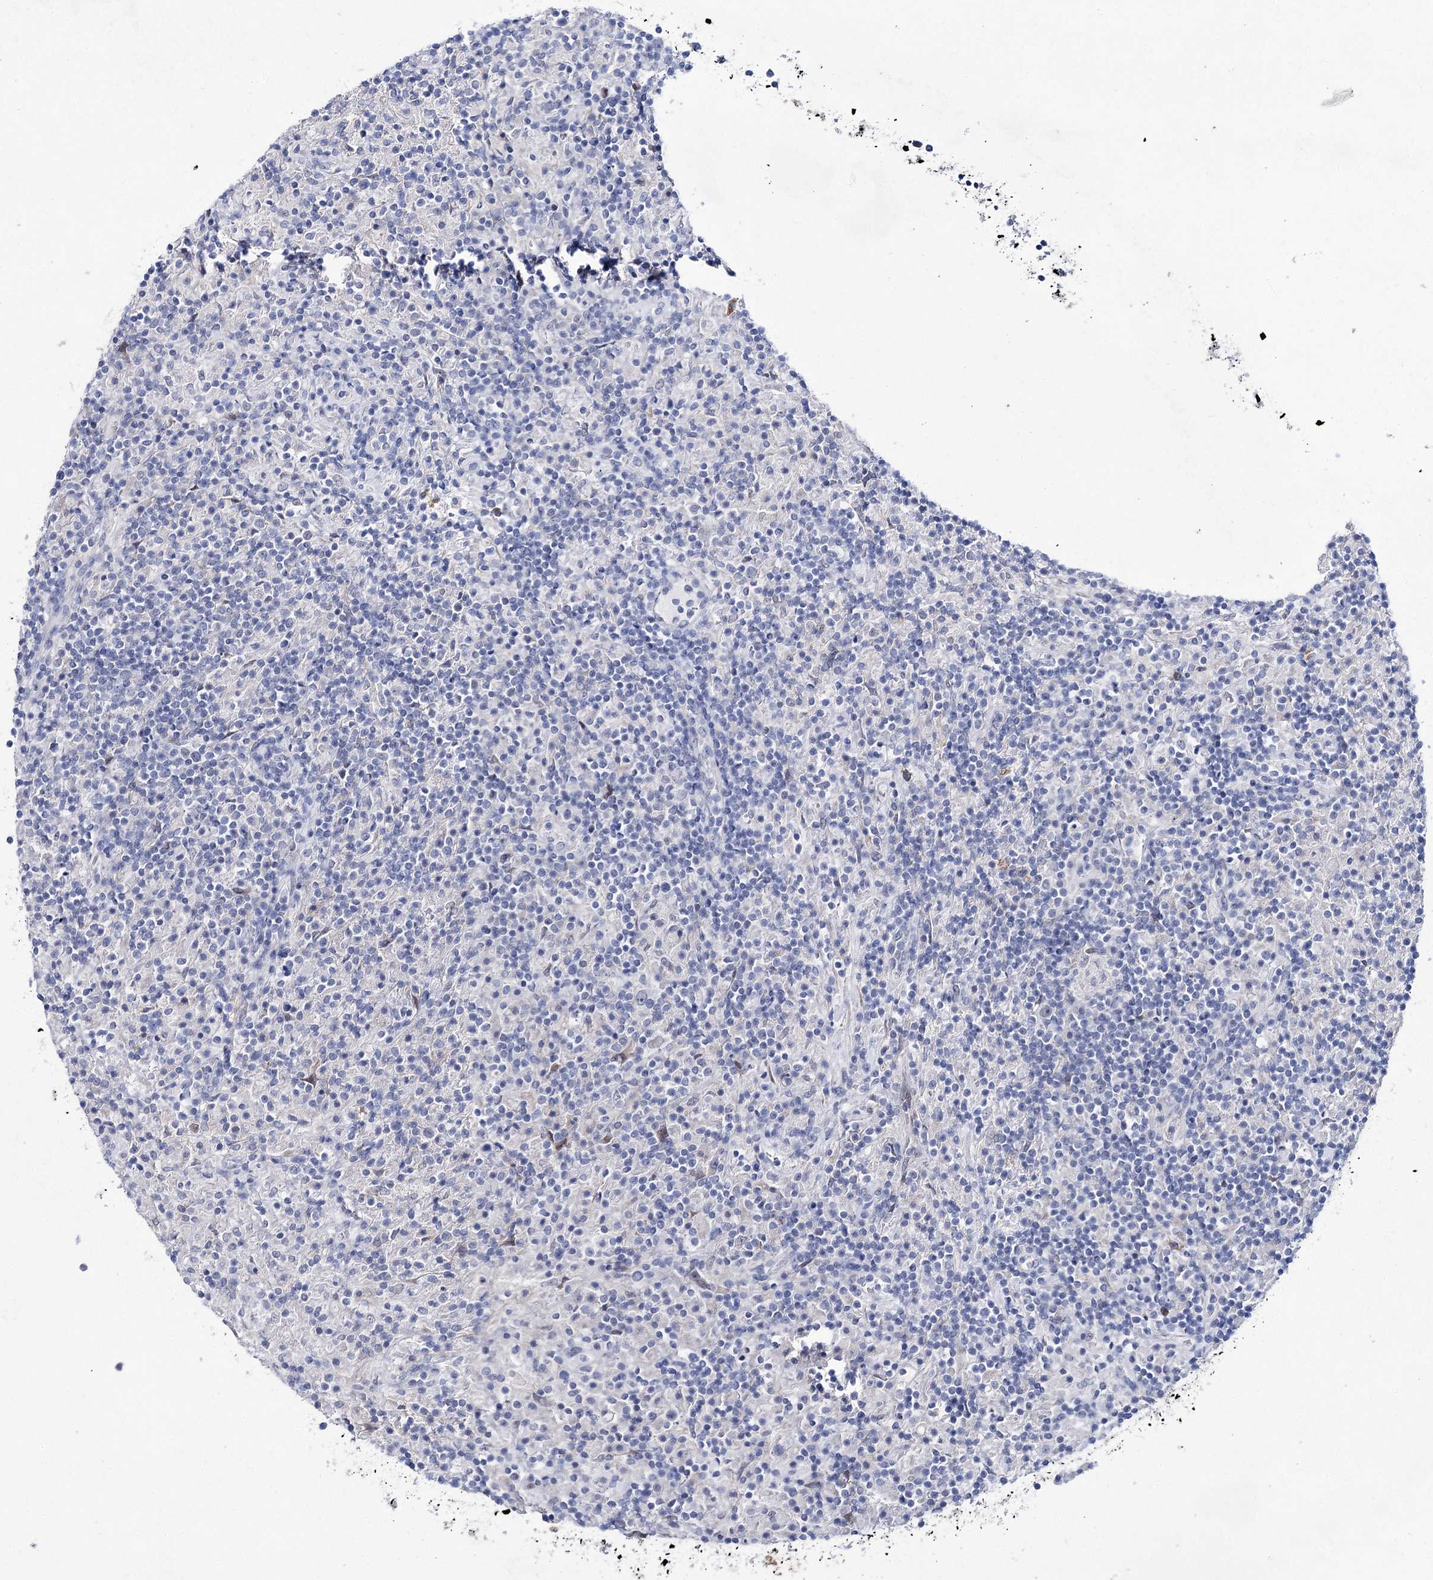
{"staining": {"intensity": "negative", "quantity": "none", "location": "none"}, "tissue": "lymphoma", "cell_type": "Tumor cells", "image_type": "cancer", "snomed": [{"axis": "morphology", "description": "Hodgkin's disease, NOS"}, {"axis": "topography", "description": "Lymph node"}], "caption": "There is no significant staining in tumor cells of Hodgkin's disease. (DAB immunohistochemistry, high magnification).", "gene": "UGDH", "patient": {"sex": "male", "age": 70}}